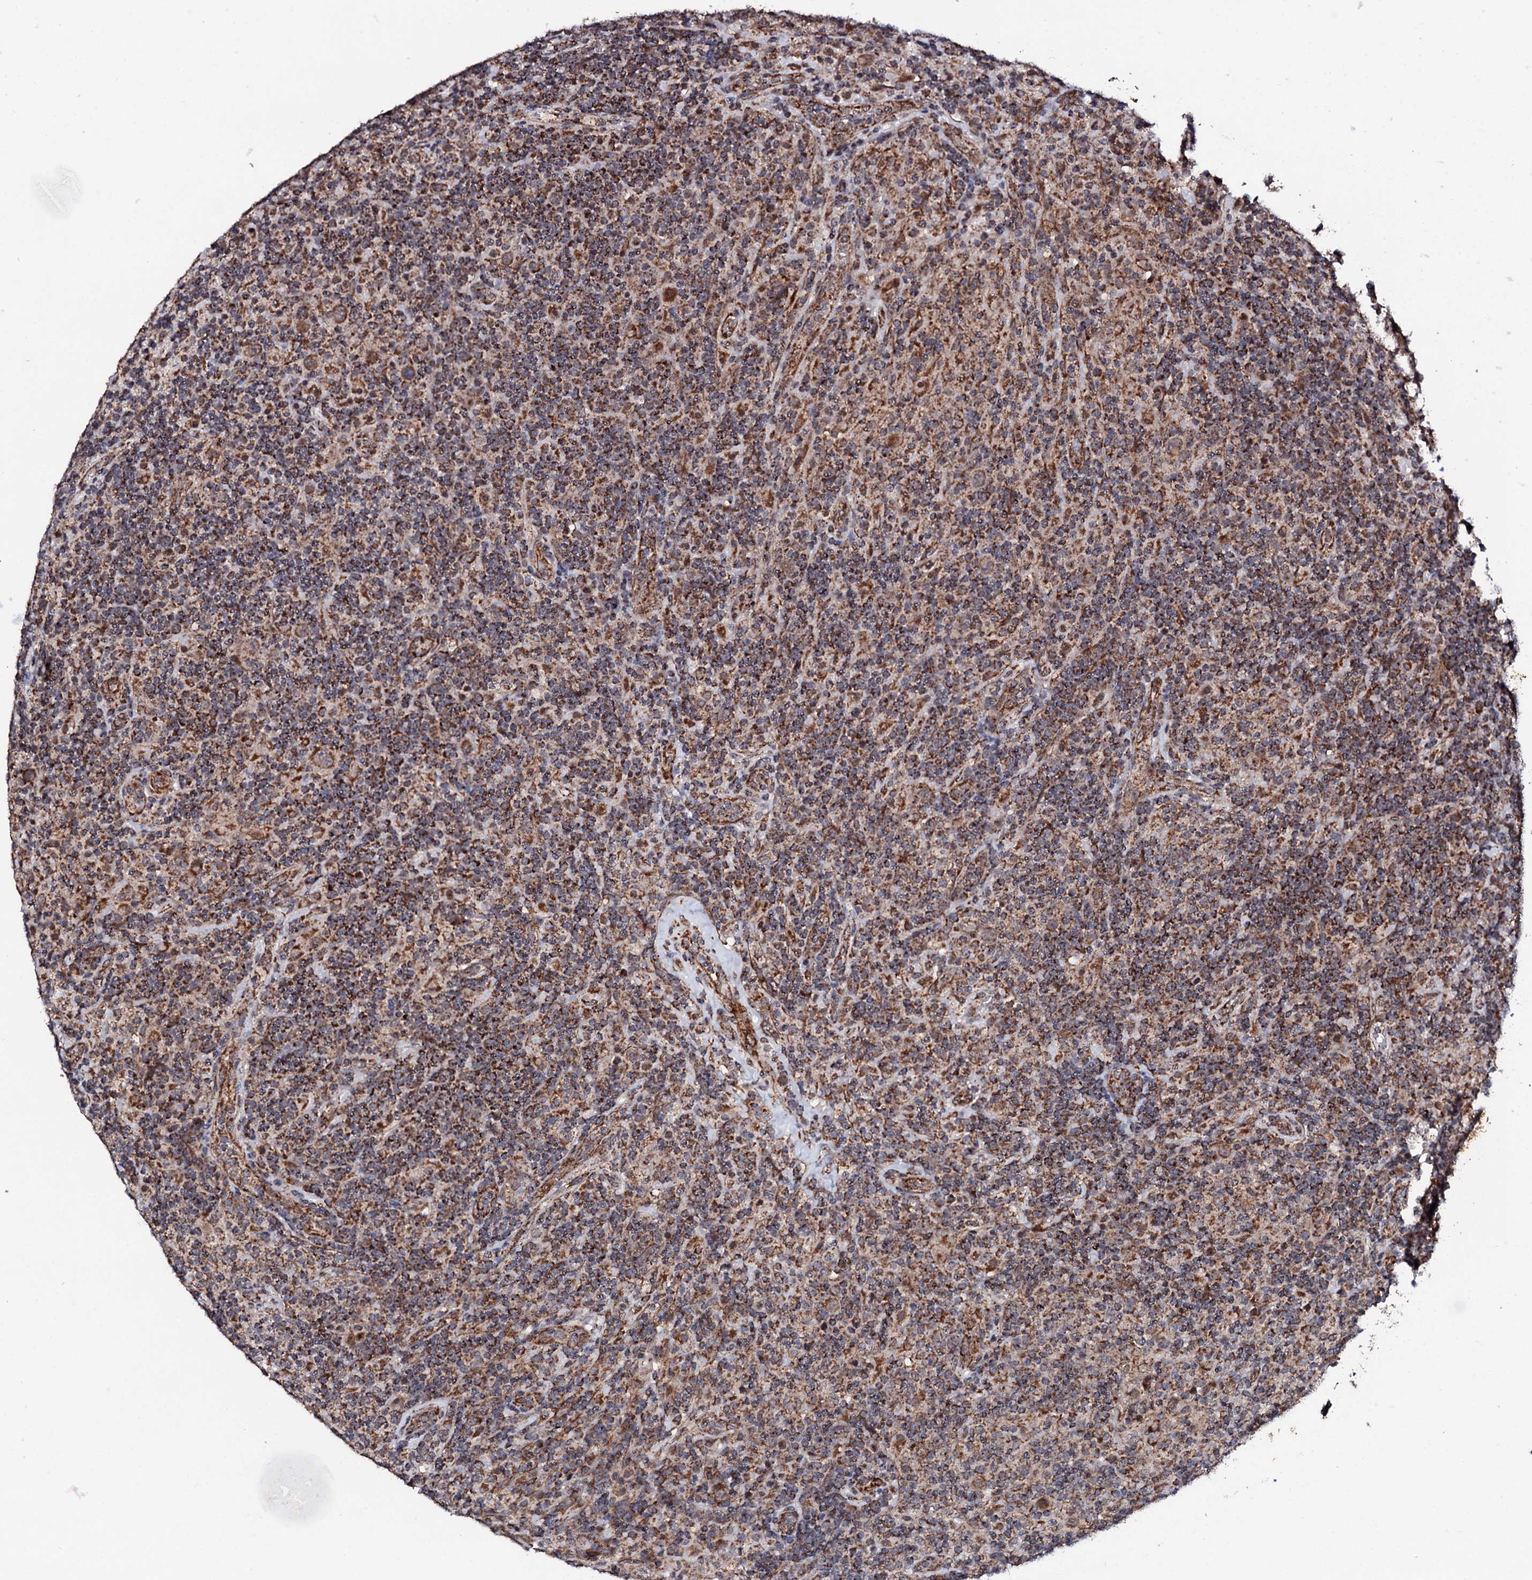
{"staining": {"intensity": "moderate", "quantity": ">75%", "location": "cytoplasmic/membranous"}, "tissue": "lymphoma", "cell_type": "Tumor cells", "image_type": "cancer", "snomed": [{"axis": "morphology", "description": "Hodgkin's disease, NOS"}, {"axis": "topography", "description": "Lymph node"}], "caption": "Approximately >75% of tumor cells in human Hodgkin's disease exhibit moderate cytoplasmic/membranous protein expression as visualized by brown immunohistochemical staining.", "gene": "MTIF3", "patient": {"sex": "male", "age": 70}}